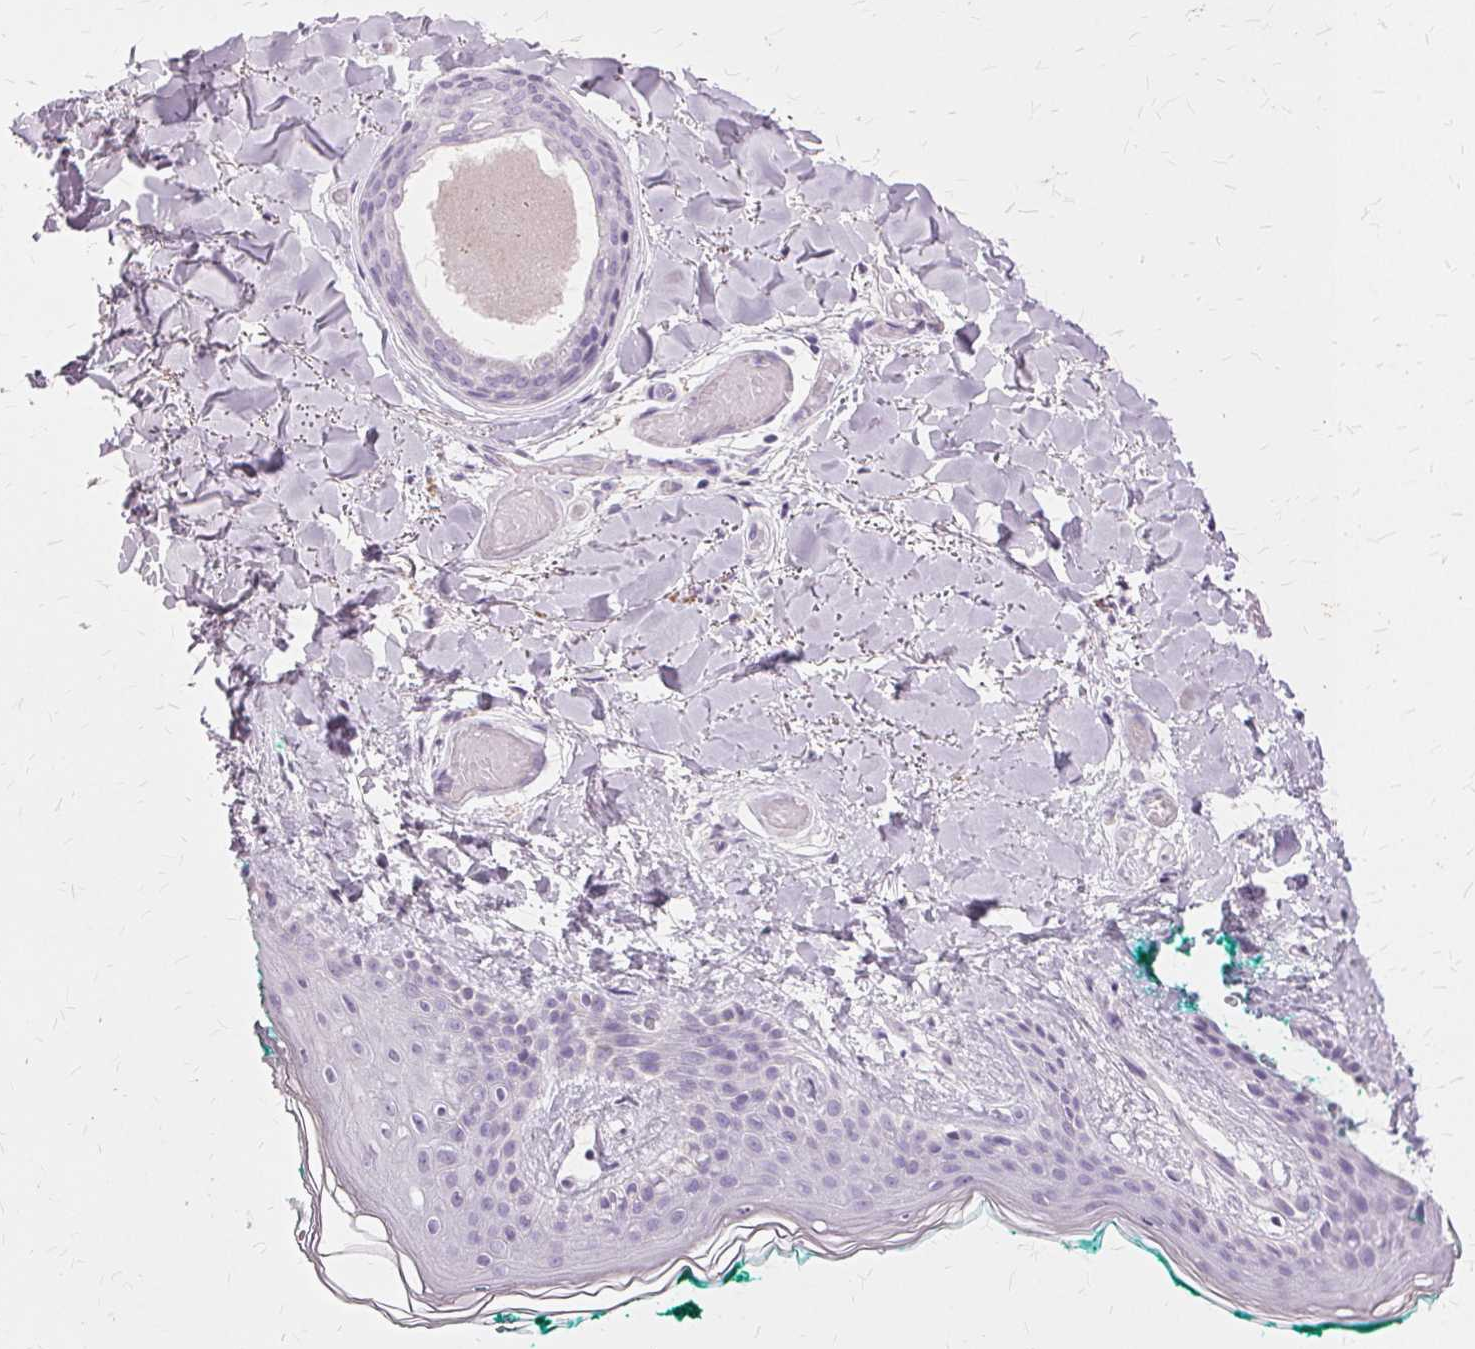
{"staining": {"intensity": "negative", "quantity": "none", "location": "none"}, "tissue": "skin", "cell_type": "Fibroblasts", "image_type": "normal", "snomed": [{"axis": "morphology", "description": "Normal tissue, NOS"}, {"axis": "topography", "description": "Skin"}], "caption": "Skin stained for a protein using immunohistochemistry demonstrates no staining fibroblasts.", "gene": "SLC45A3", "patient": {"sex": "female", "age": 34}}